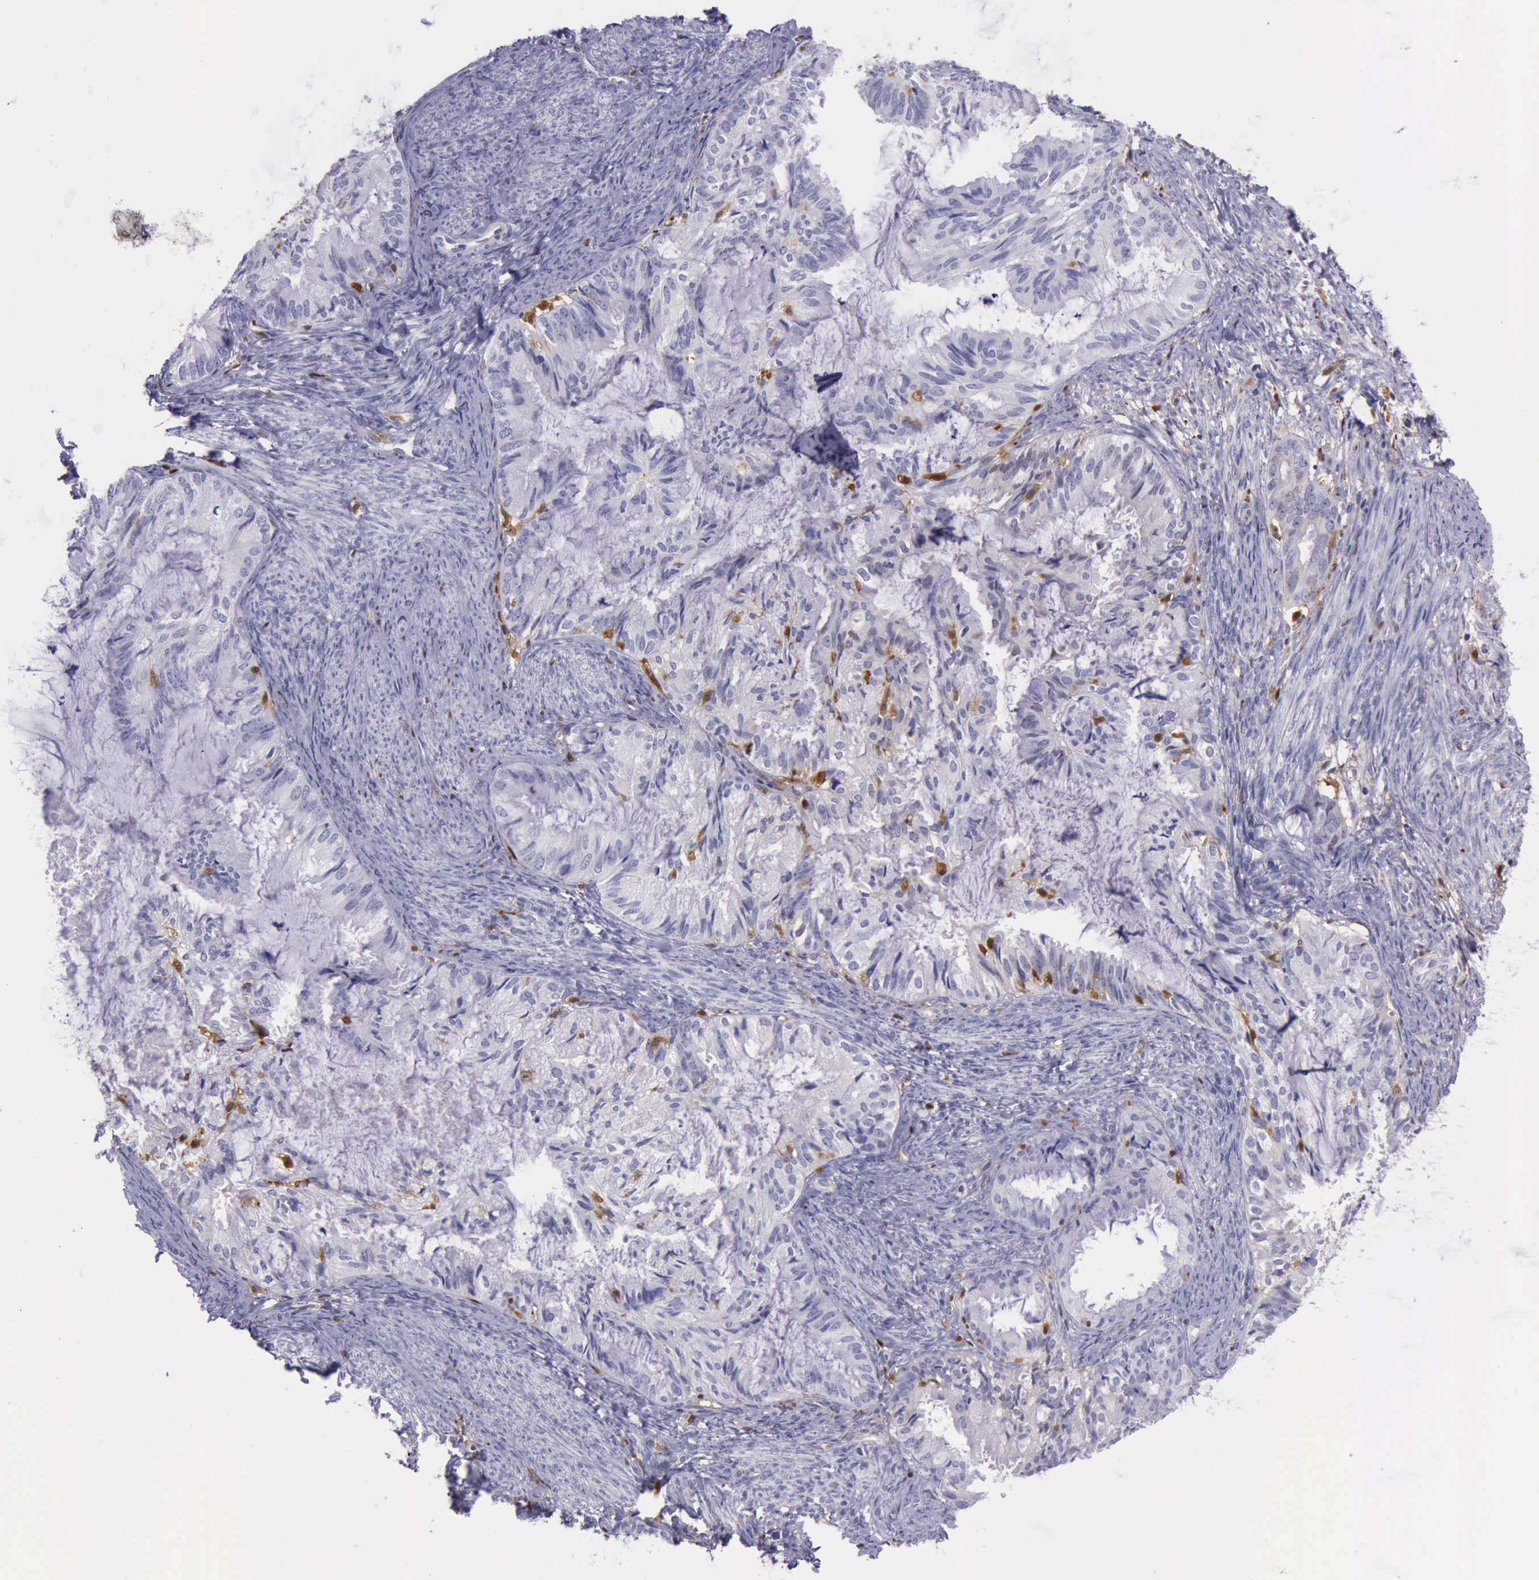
{"staining": {"intensity": "moderate", "quantity": "<25%", "location": "cytoplasmic/membranous,nuclear"}, "tissue": "endometrial cancer", "cell_type": "Tumor cells", "image_type": "cancer", "snomed": [{"axis": "morphology", "description": "Adenocarcinoma, NOS"}, {"axis": "topography", "description": "Endometrium"}], "caption": "Protein staining reveals moderate cytoplasmic/membranous and nuclear expression in approximately <25% of tumor cells in endometrial cancer (adenocarcinoma).", "gene": "TYMP", "patient": {"sex": "female", "age": 86}}